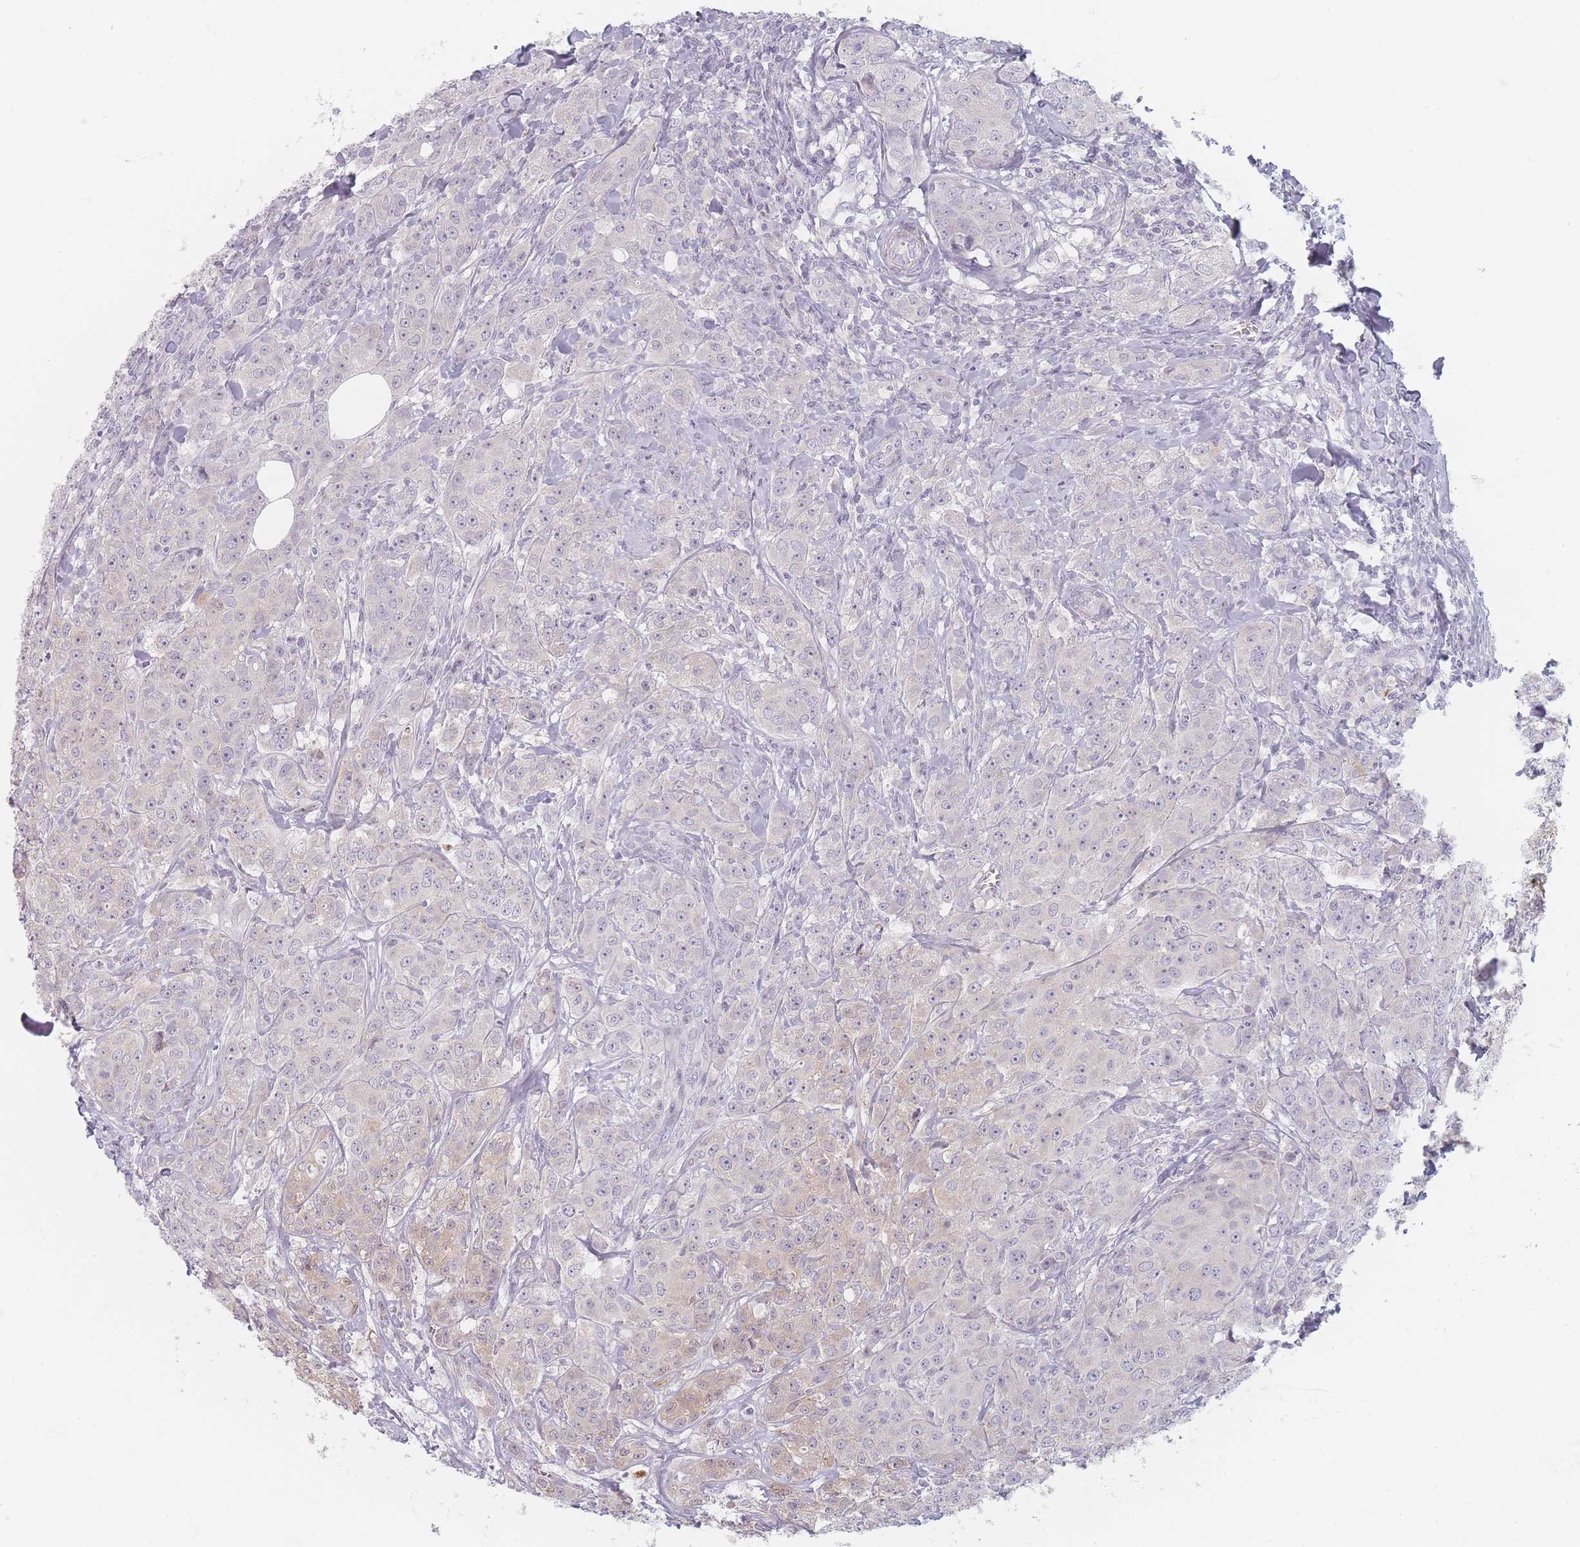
{"staining": {"intensity": "weak", "quantity": "<25%", "location": "cytoplasmic/membranous"}, "tissue": "breast cancer", "cell_type": "Tumor cells", "image_type": "cancer", "snomed": [{"axis": "morphology", "description": "Duct carcinoma"}, {"axis": "topography", "description": "Breast"}], "caption": "A histopathology image of human intraductal carcinoma (breast) is negative for staining in tumor cells.", "gene": "TMOD1", "patient": {"sex": "female", "age": 43}}